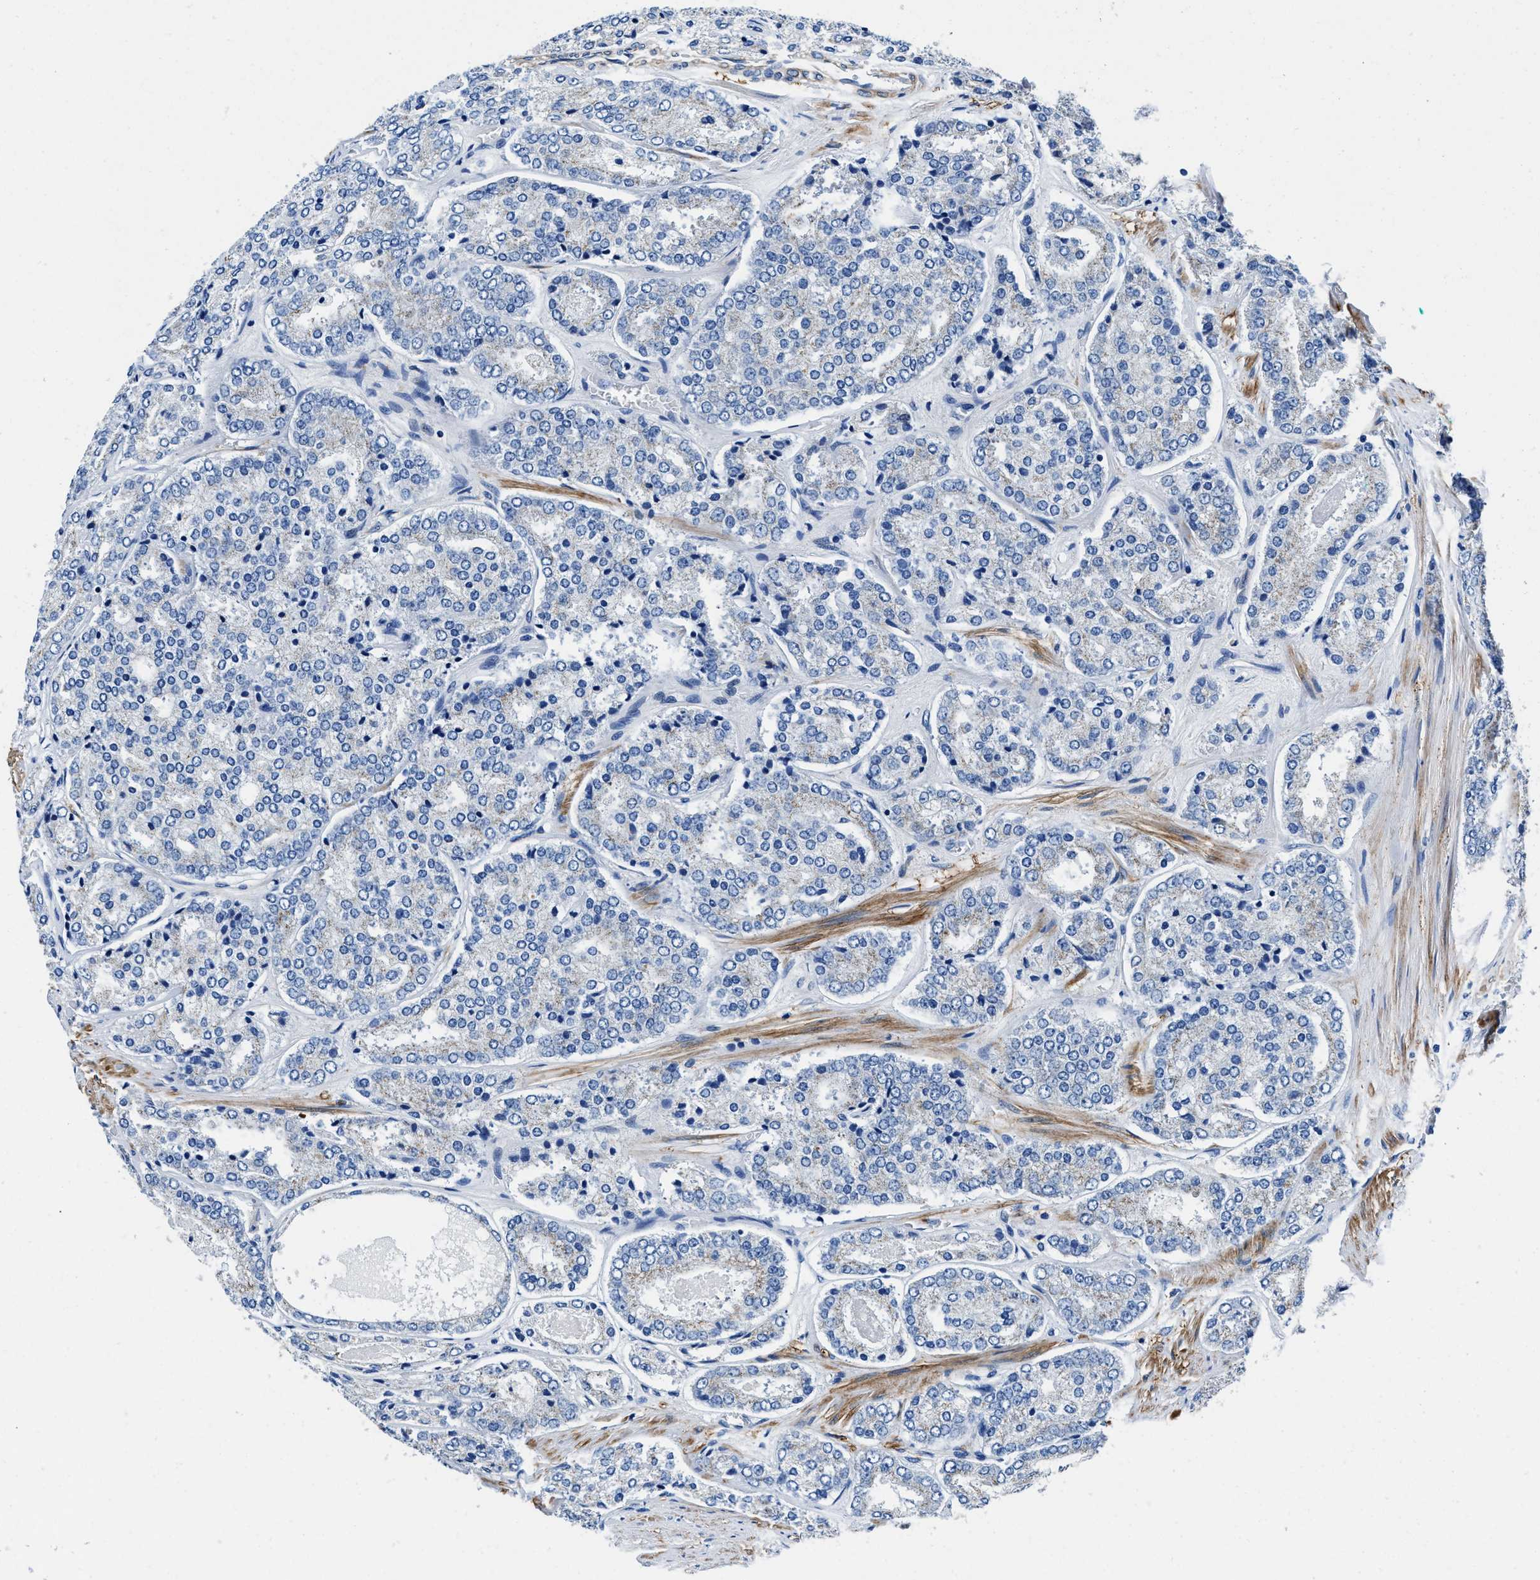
{"staining": {"intensity": "negative", "quantity": "none", "location": "none"}, "tissue": "prostate cancer", "cell_type": "Tumor cells", "image_type": "cancer", "snomed": [{"axis": "morphology", "description": "Adenocarcinoma, High grade"}, {"axis": "topography", "description": "Prostate"}], "caption": "Photomicrograph shows no protein positivity in tumor cells of prostate cancer (high-grade adenocarcinoma) tissue. The staining is performed using DAB brown chromogen with nuclei counter-stained in using hematoxylin.", "gene": "NEU1", "patient": {"sex": "male", "age": 65}}